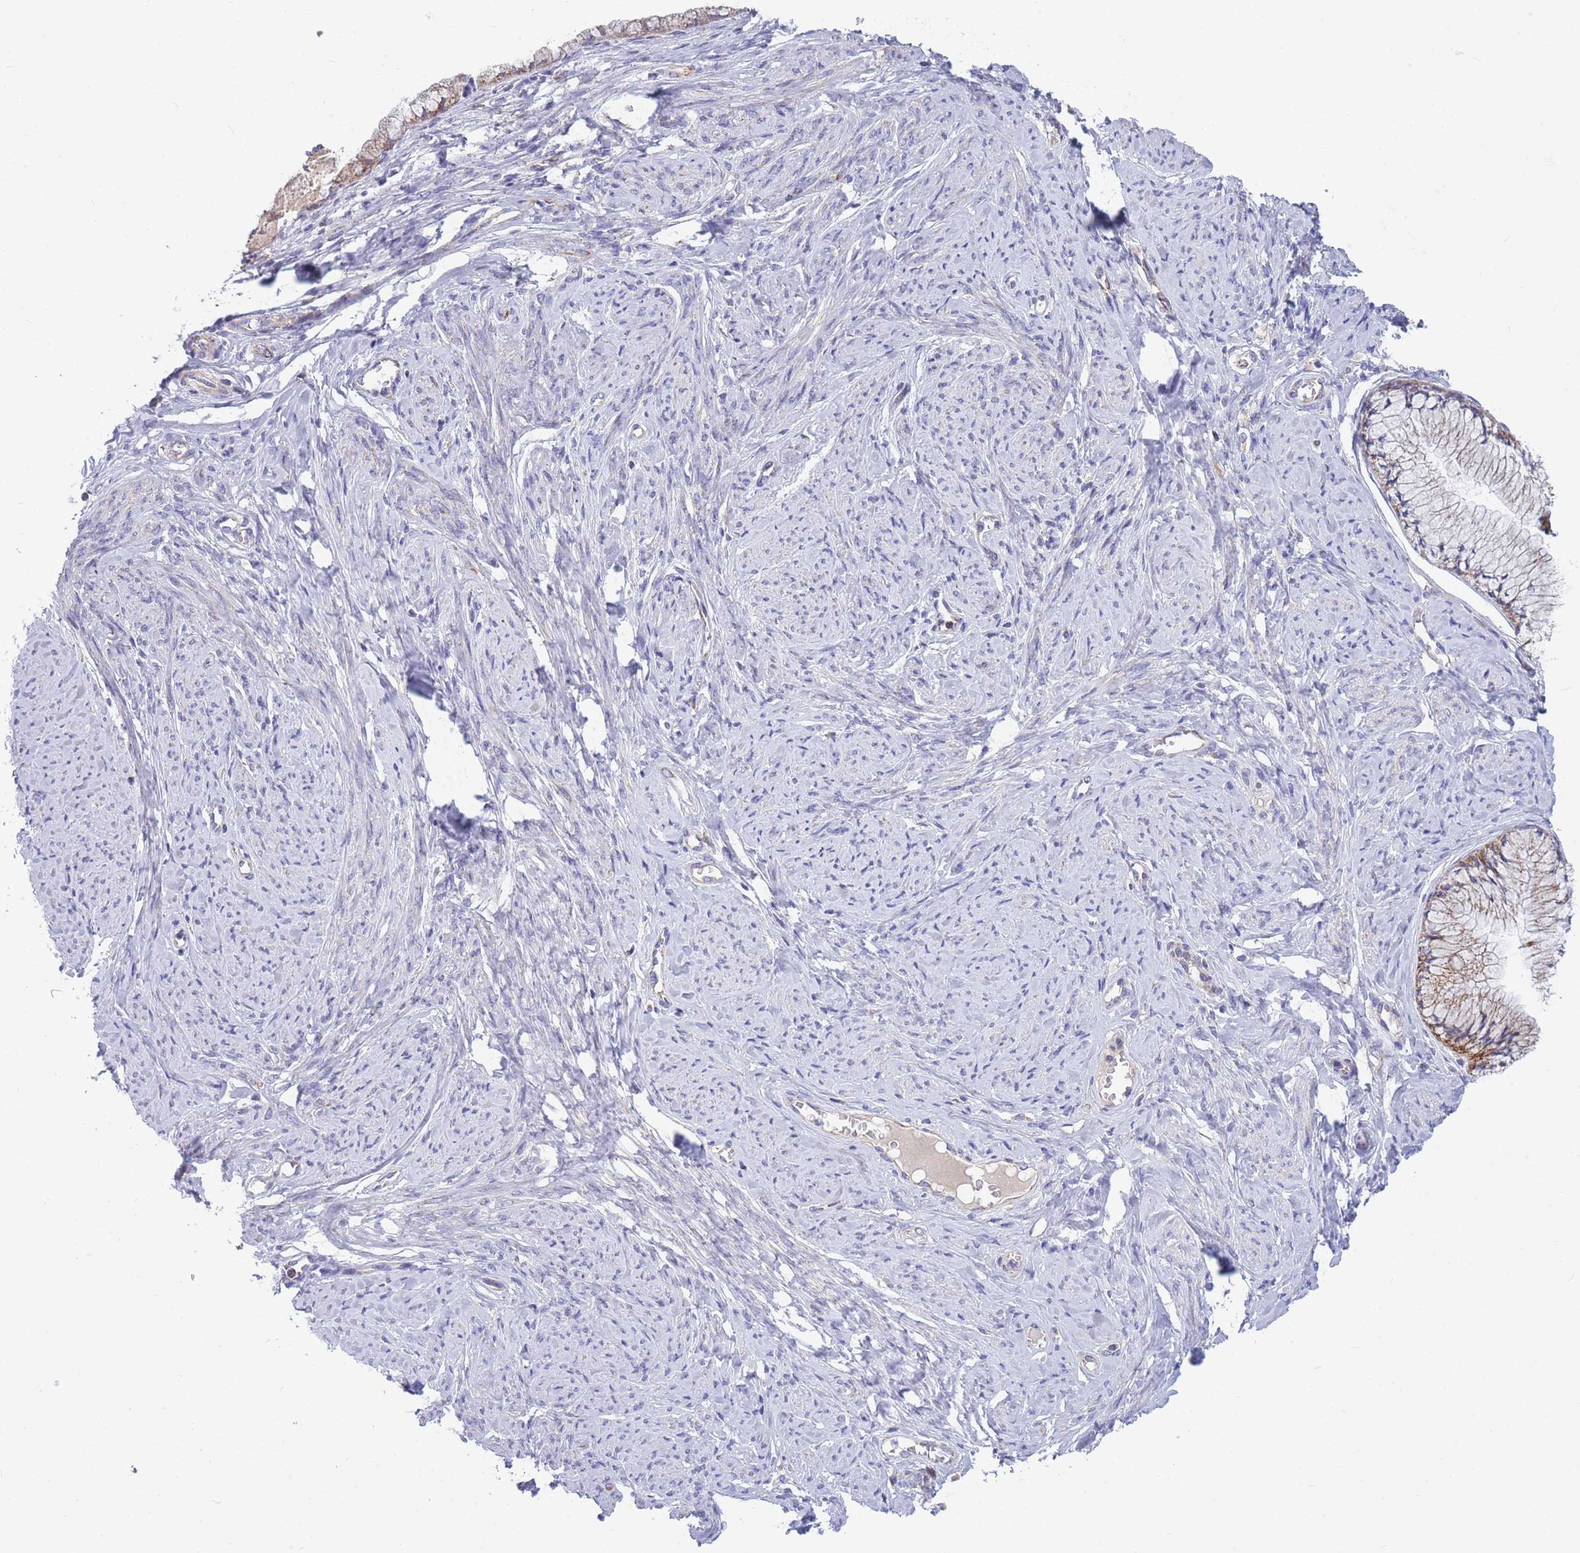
{"staining": {"intensity": "moderate", "quantity": "25%-75%", "location": "cytoplasmic/membranous"}, "tissue": "cervix", "cell_type": "Glandular cells", "image_type": "normal", "snomed": [{"axis": "morphology", "description": "Normal tissue, NOS"}, {"axis": "topography", "description": "Cervix"}], "caption": "Immunohistochemical staining of normal human cervix reveals 25%-75% levels of moderate cytoplasmic/membranous protein expression in approximately 25%-75% of glandular cells.", "gene": "MRPS11", "patient": {"sex": "female", "age": 42}}